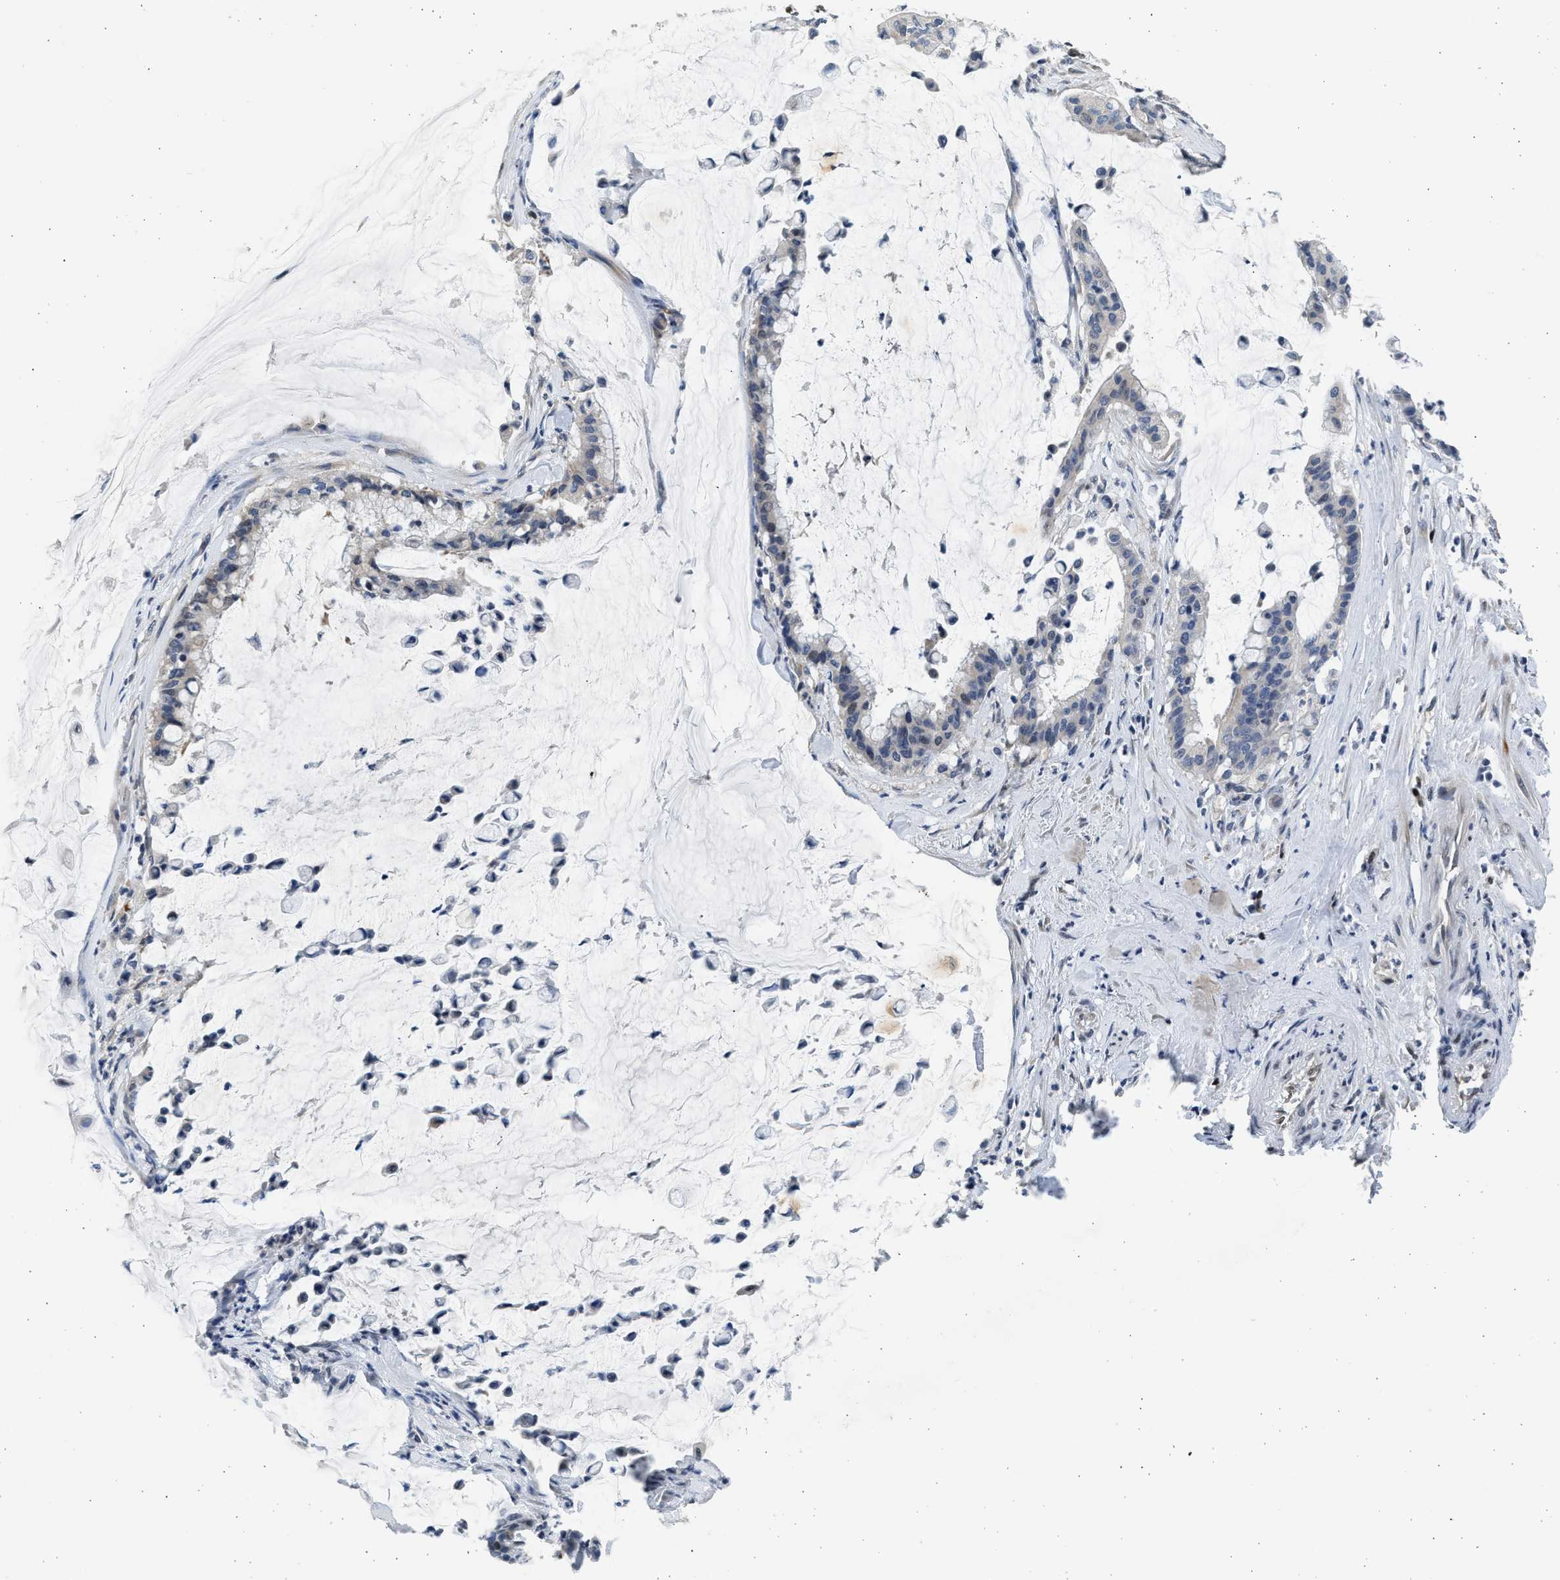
{"staining": {"intensity": "weak", "quantity": "<25%", "location": "cytoplasmic/membranous"}, "tissue": "pancreatic cancer", "cell_type": "Tumor cells", "image_type": "cancer", "snomed": [{"axis": "morphology", "description": "Adenocarcinoma, NOS"}, {"axis": "topography", "description": "Pancreas"}], "caption": "The photomicrograph displays no staining of tumor cells in pancreatic cancer.", "gene": "HMGN3", "patient": {"sex": "male", "age": 41}}